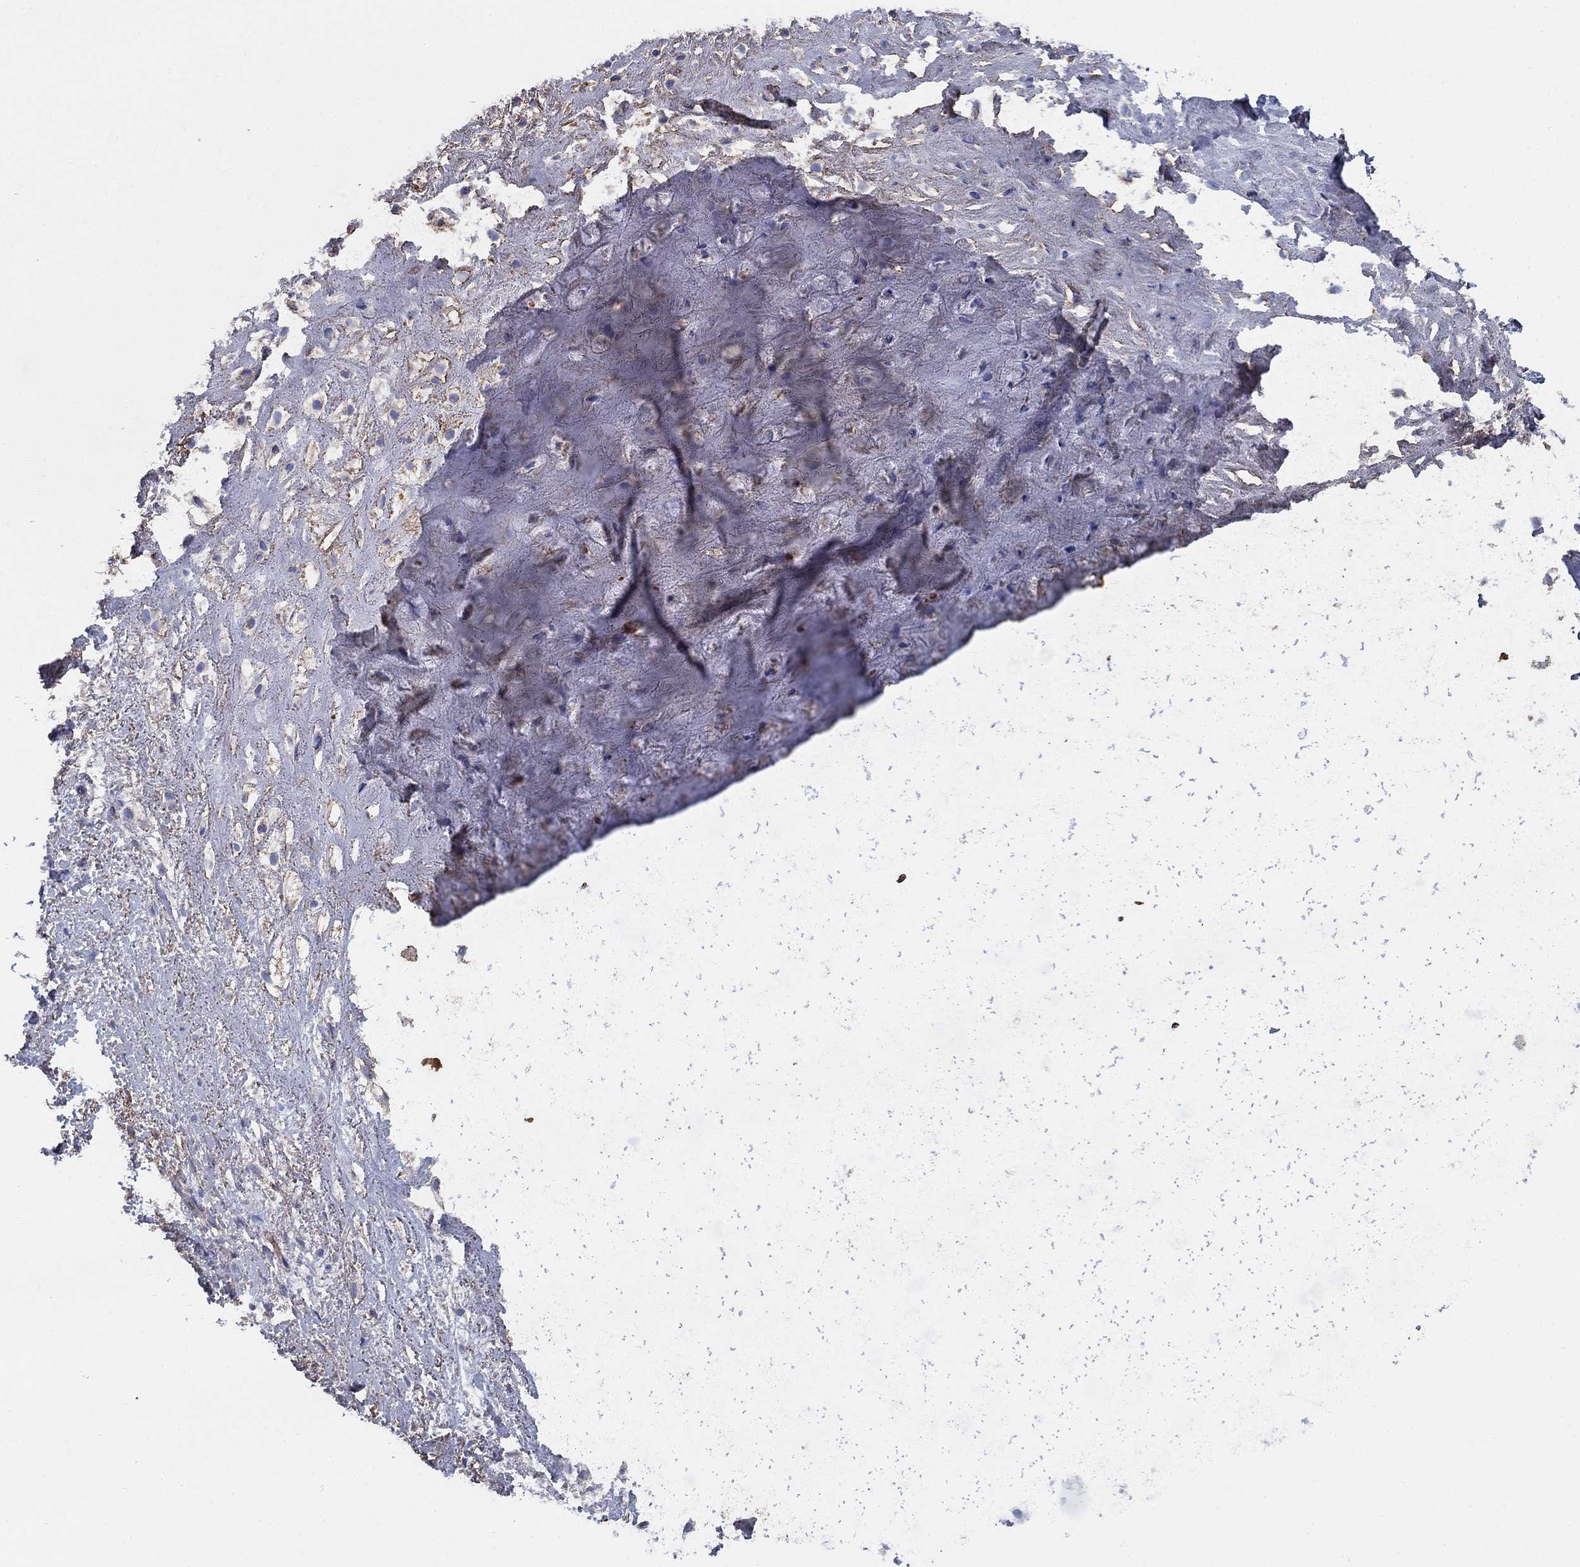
{"staining": {"intensity": "negative", "quantity": "none", "location": "none"}, "tissue": "adipose tissue", "cell_type": "Adipocytes", "image_type": "normal", "snomed": [{"axis": "morphology", "description": "Normal tissue, NOS"}, {"axis": "morphology", "description": "Squamous cell carcinoma, NOS"}, {"axis": "topography", "description": "Cartilage tissue"}, {"axis": "topography", "description": "Head-Neck"}], "caption": "Immunohistochemistry photomicrograph of benign adipose tissue: human adipose tissue stained with DAB displays no significant protein staining in adipocytes. (Immunohistochemistry, brightfield microscopy, high magnification).", "gene": "VTN", "patient": {"sex": "male", "age": 62}}